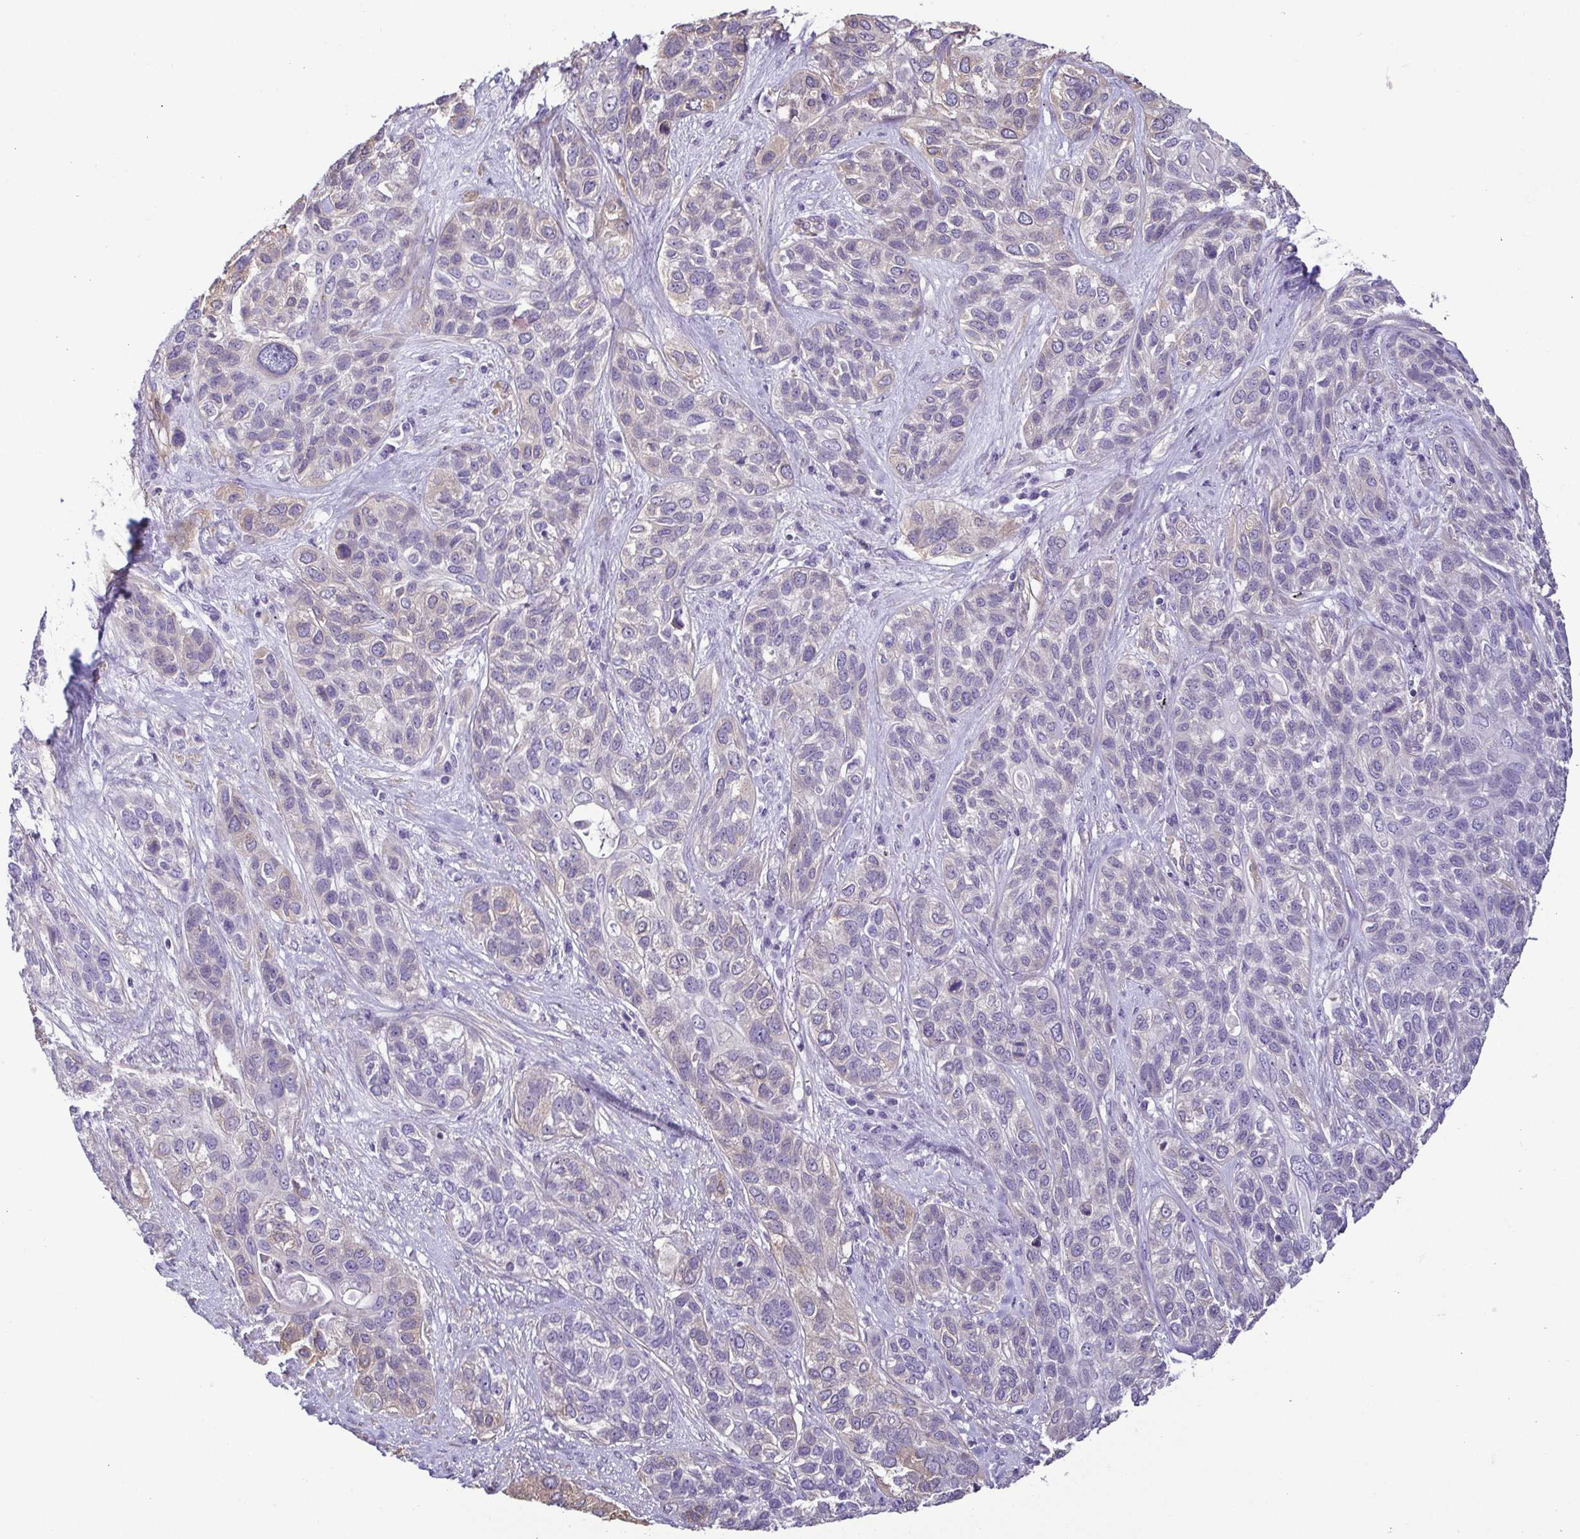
{"staining": {"intensity": "moderate", "quantity": "<25%", "location": "cytoplasmic/membranous"}, "tissue": "lung cancer", "cell_type": "Tumor cells", "image_type": "cancer", "snomed": [{"axis": "morphology", "description": "Squamous cell carcinoma, NOS"}, {"axis": "topography", "description": "Lung"}], "caption": "Immunohistochemical staining of human squamous cell carcinoma (lung) demonstrates low levels of moderate cytoplasmic/membranous staining in approximately <25% of tumor cells. (DAB (3,3'-diaminobenzidine) IHC with brightfield microscopy, high magnification).", "gene": "MYL10", "patient": {"sex": "female", "age": 70}}